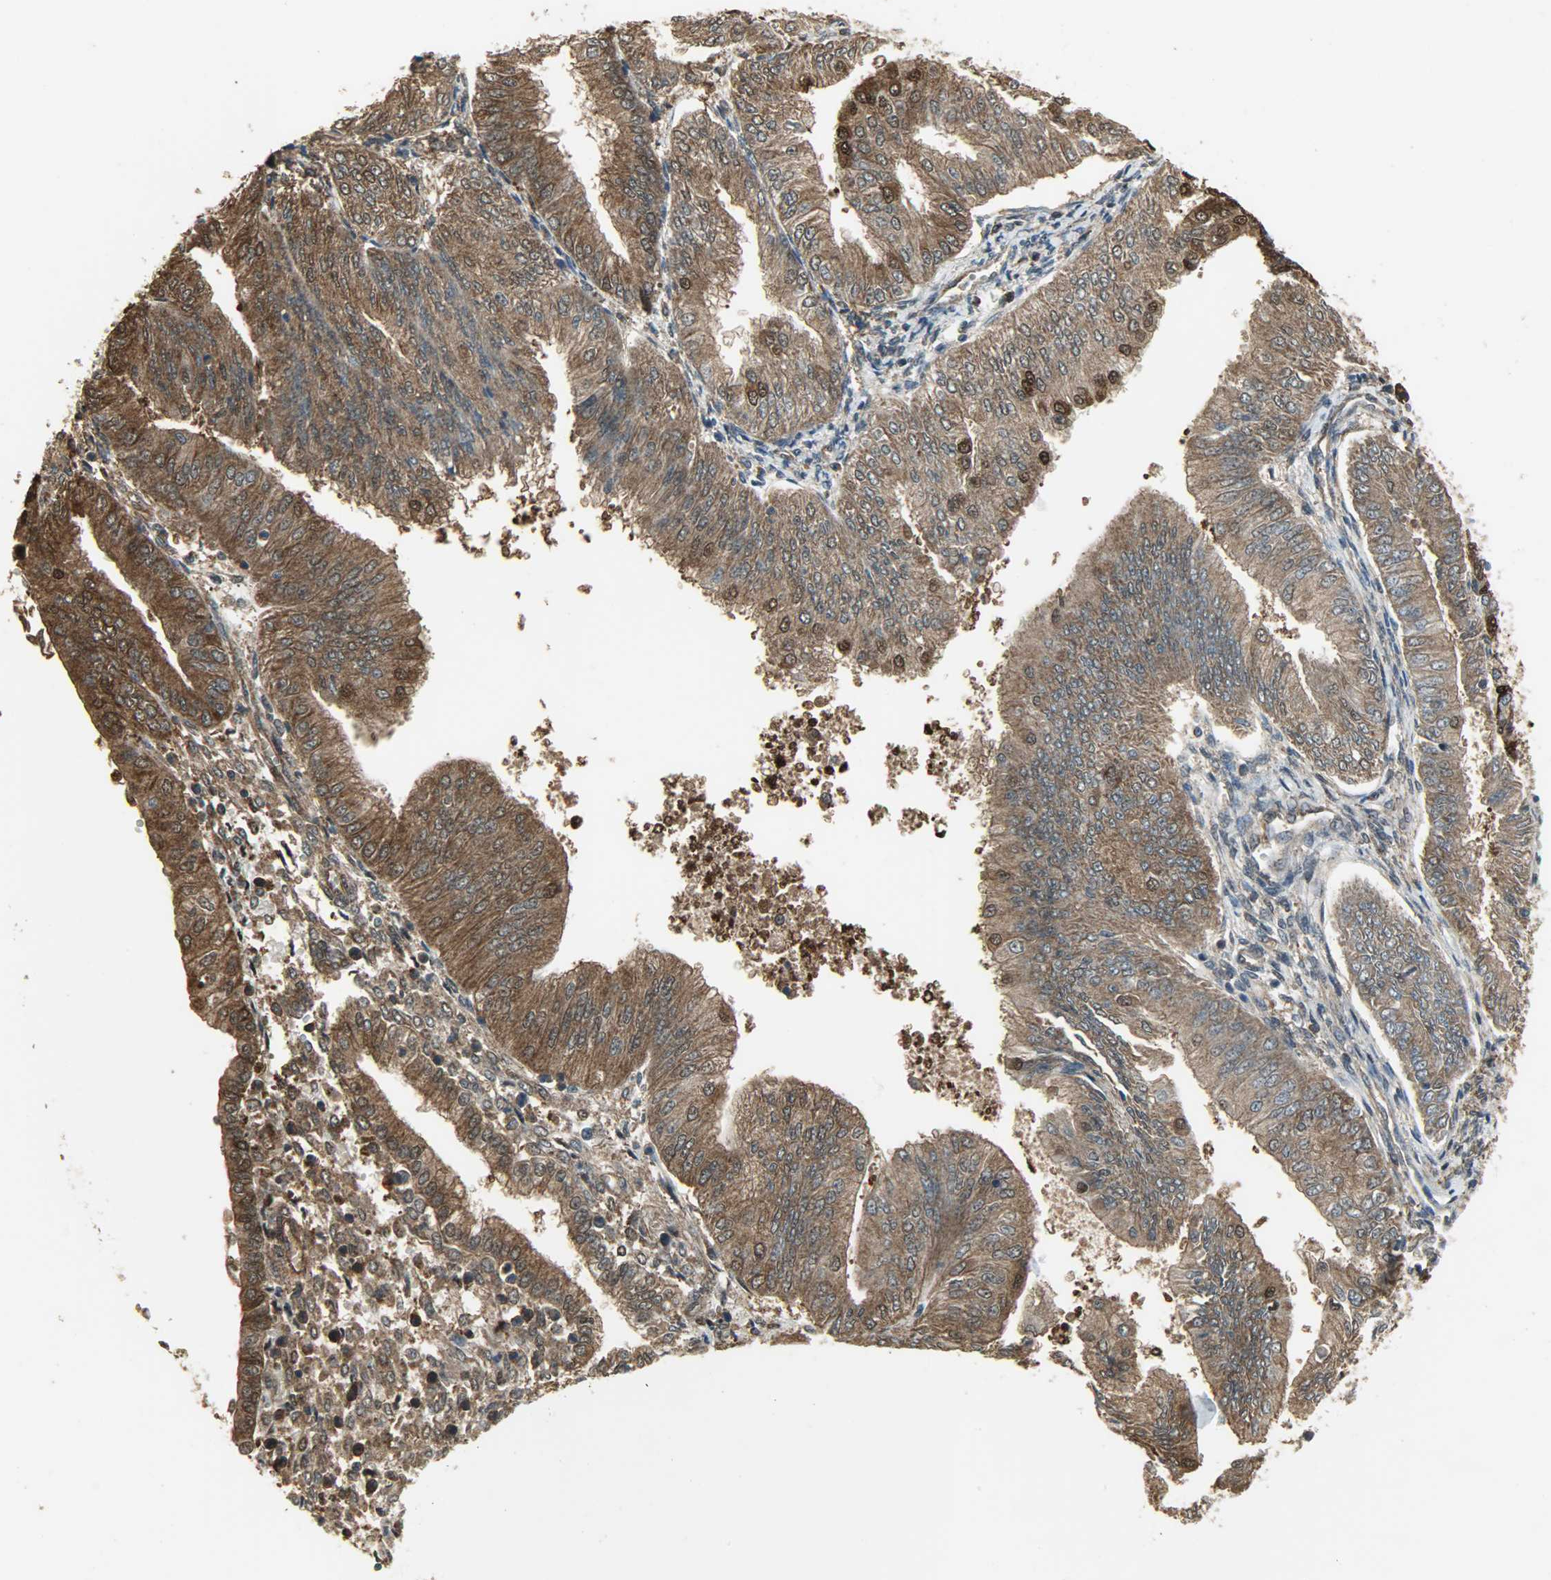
{"staining": {"intensity": "strong", "quantity": ">75%", "location": "cytoplasmic/membranous,nuclear"}, "tissue": "endometrial cancer", "cell_type": "Tumor cells", "image_type": "cancer", "snomed": [{"axis": "morphology", "description": "Adenocarcinoma, NOS"}, {"axis": "topography", "description": "Endometrium"}], "caption": "Brown immunohistochemical staining in human endometrial cancer exhibits strong cytoplasmic/membranous and nuclear positivity in approximately >75% of tumor cells.", "gene": "LDHB", "patient": {"sex": "female", "age": 53}}